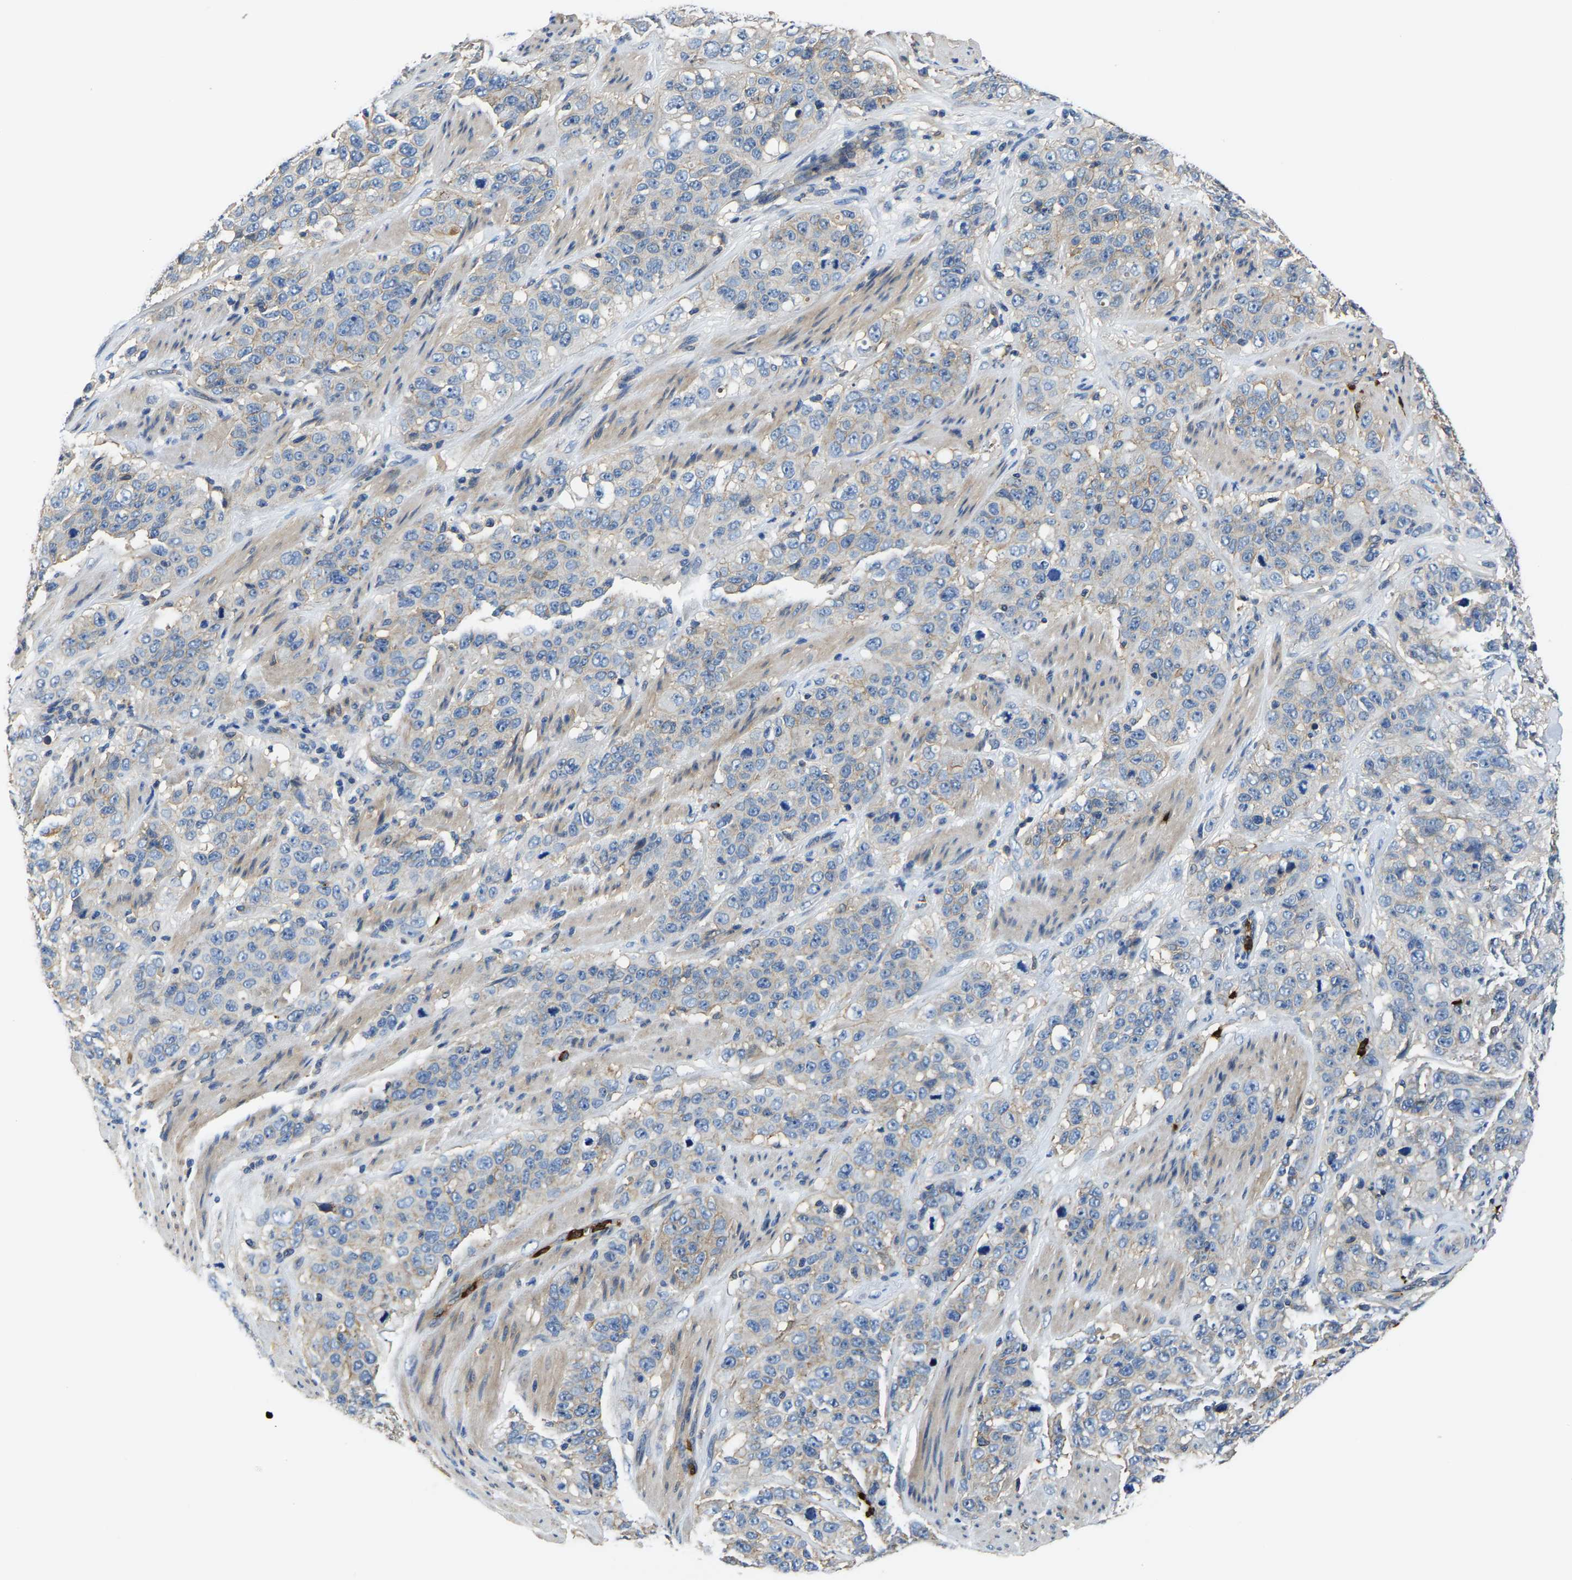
{"staining": {"intensity": "weak", "quantity": "<25%", "location": "cytoplasmic/membranous"}, "tissue": "stomach cancer", "cell_type": "Tumor cells", "image_type": "cancer", "snomed": [{"axis": "morphology", "description": "Adenocarcinoma, NOS"}, {"axis": "topography", "description": "Stomach"}], "caption": "Immunohistochemistry (IHC) image of stomach cancer (adenocarcinoma) stained for a protein (brown), which reveals no staining in tumor cells.", "gene": "TRAF6", "patient": {"sex": "male", "age": 48}}